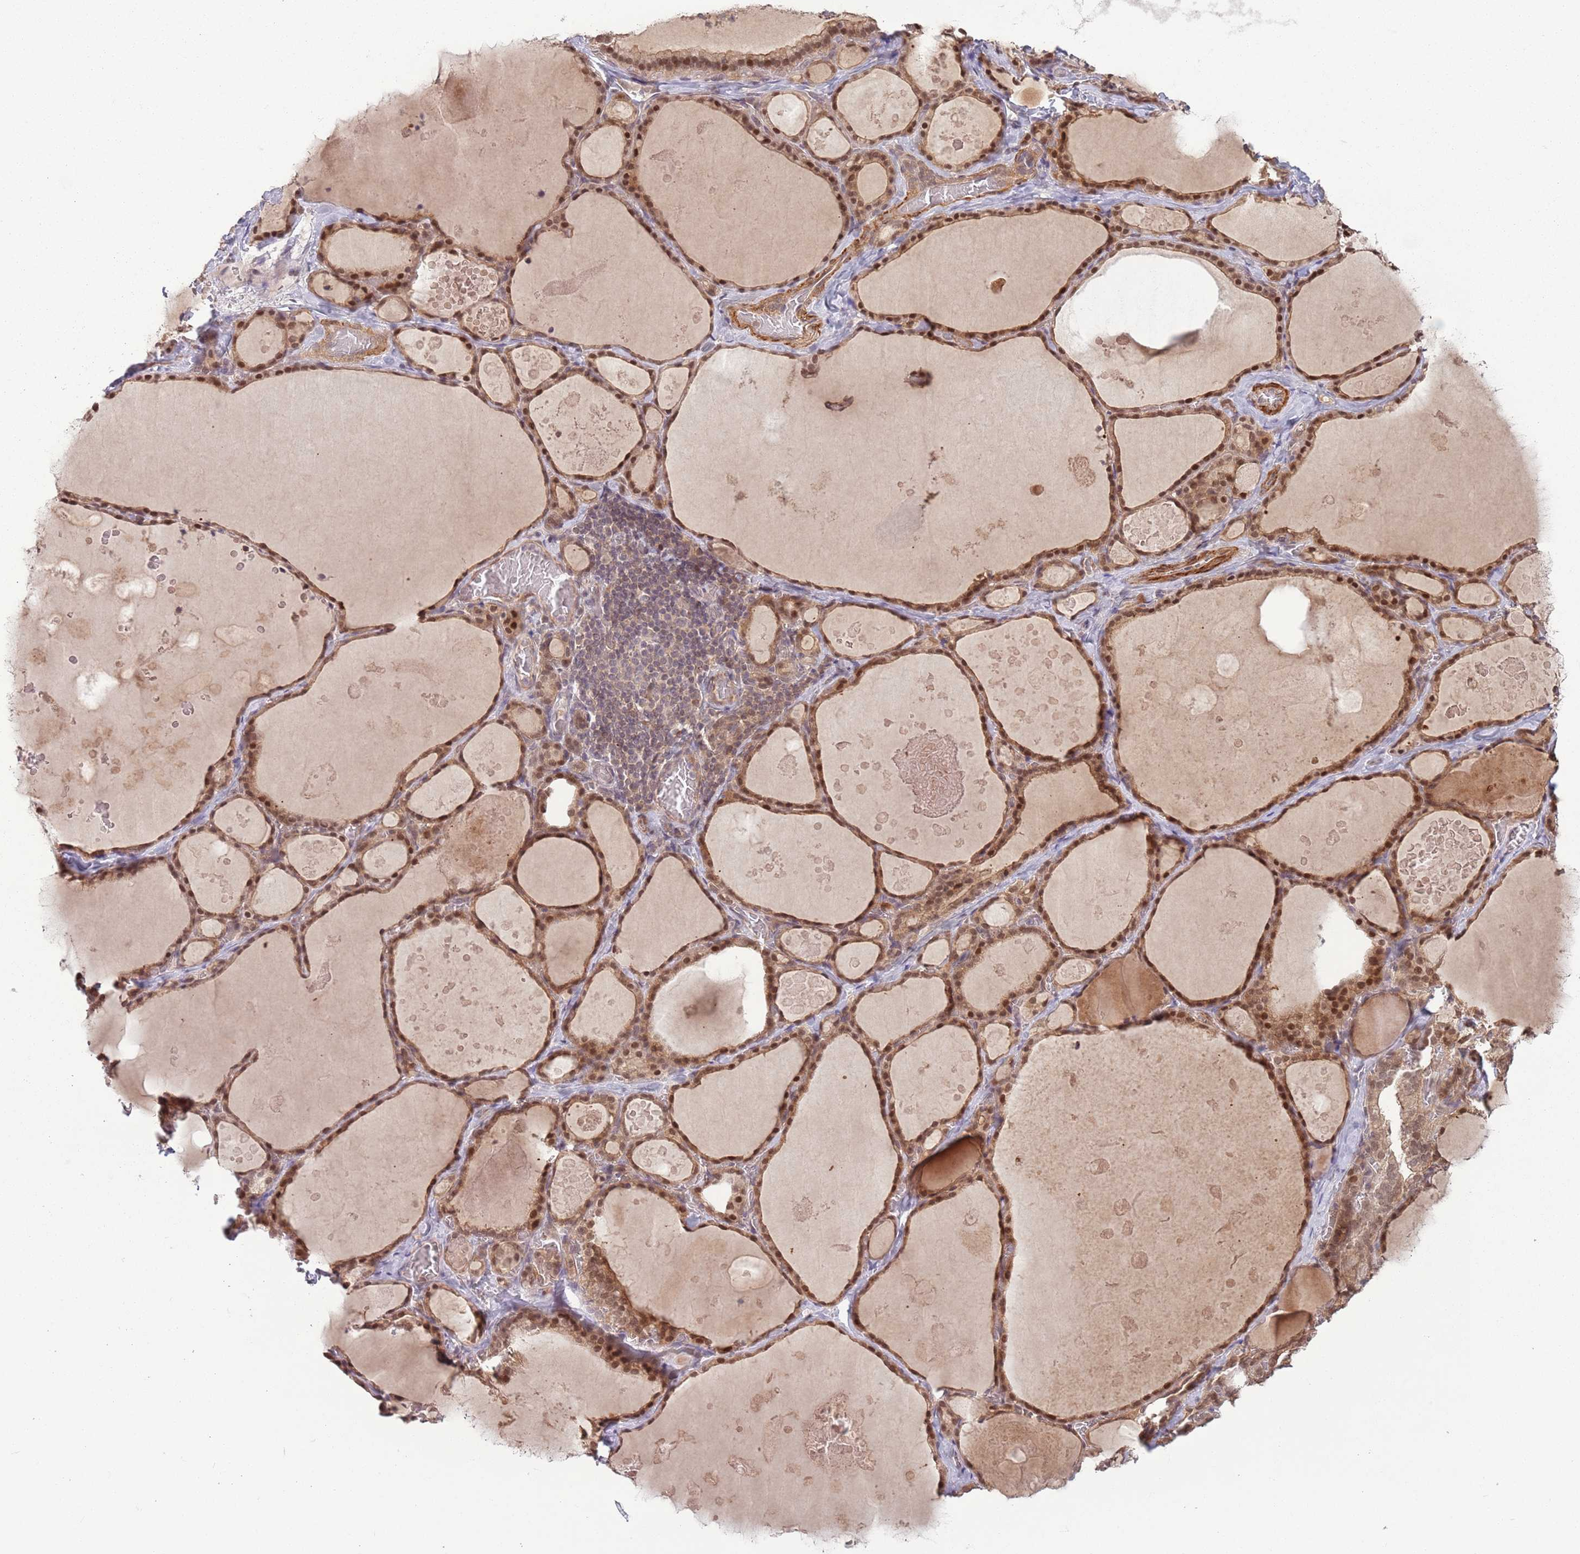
{"staining": {"intensity": "moderate", "quantity": ">75%", "location": "cytoplasmic/membranous,nuclear"}, "tissue": "thyroid gland", "cell_type": "Glandular cells", "image_type": "normal", "snomed": [{"axis": "morphology", "description": "Normal tissue, NOS"}, {"axis": "topography", "description": "Thyroid gland"}], "caption": "Immunohistochemical staining of benign thyroid gland demonstrates >75% levels of moderate cytoplasmic/membranous,nuclear protein expression in approximately >75% of glandular cells.", "gene": "CCDC154", "patient": {"sex": "male", "age": 56}}